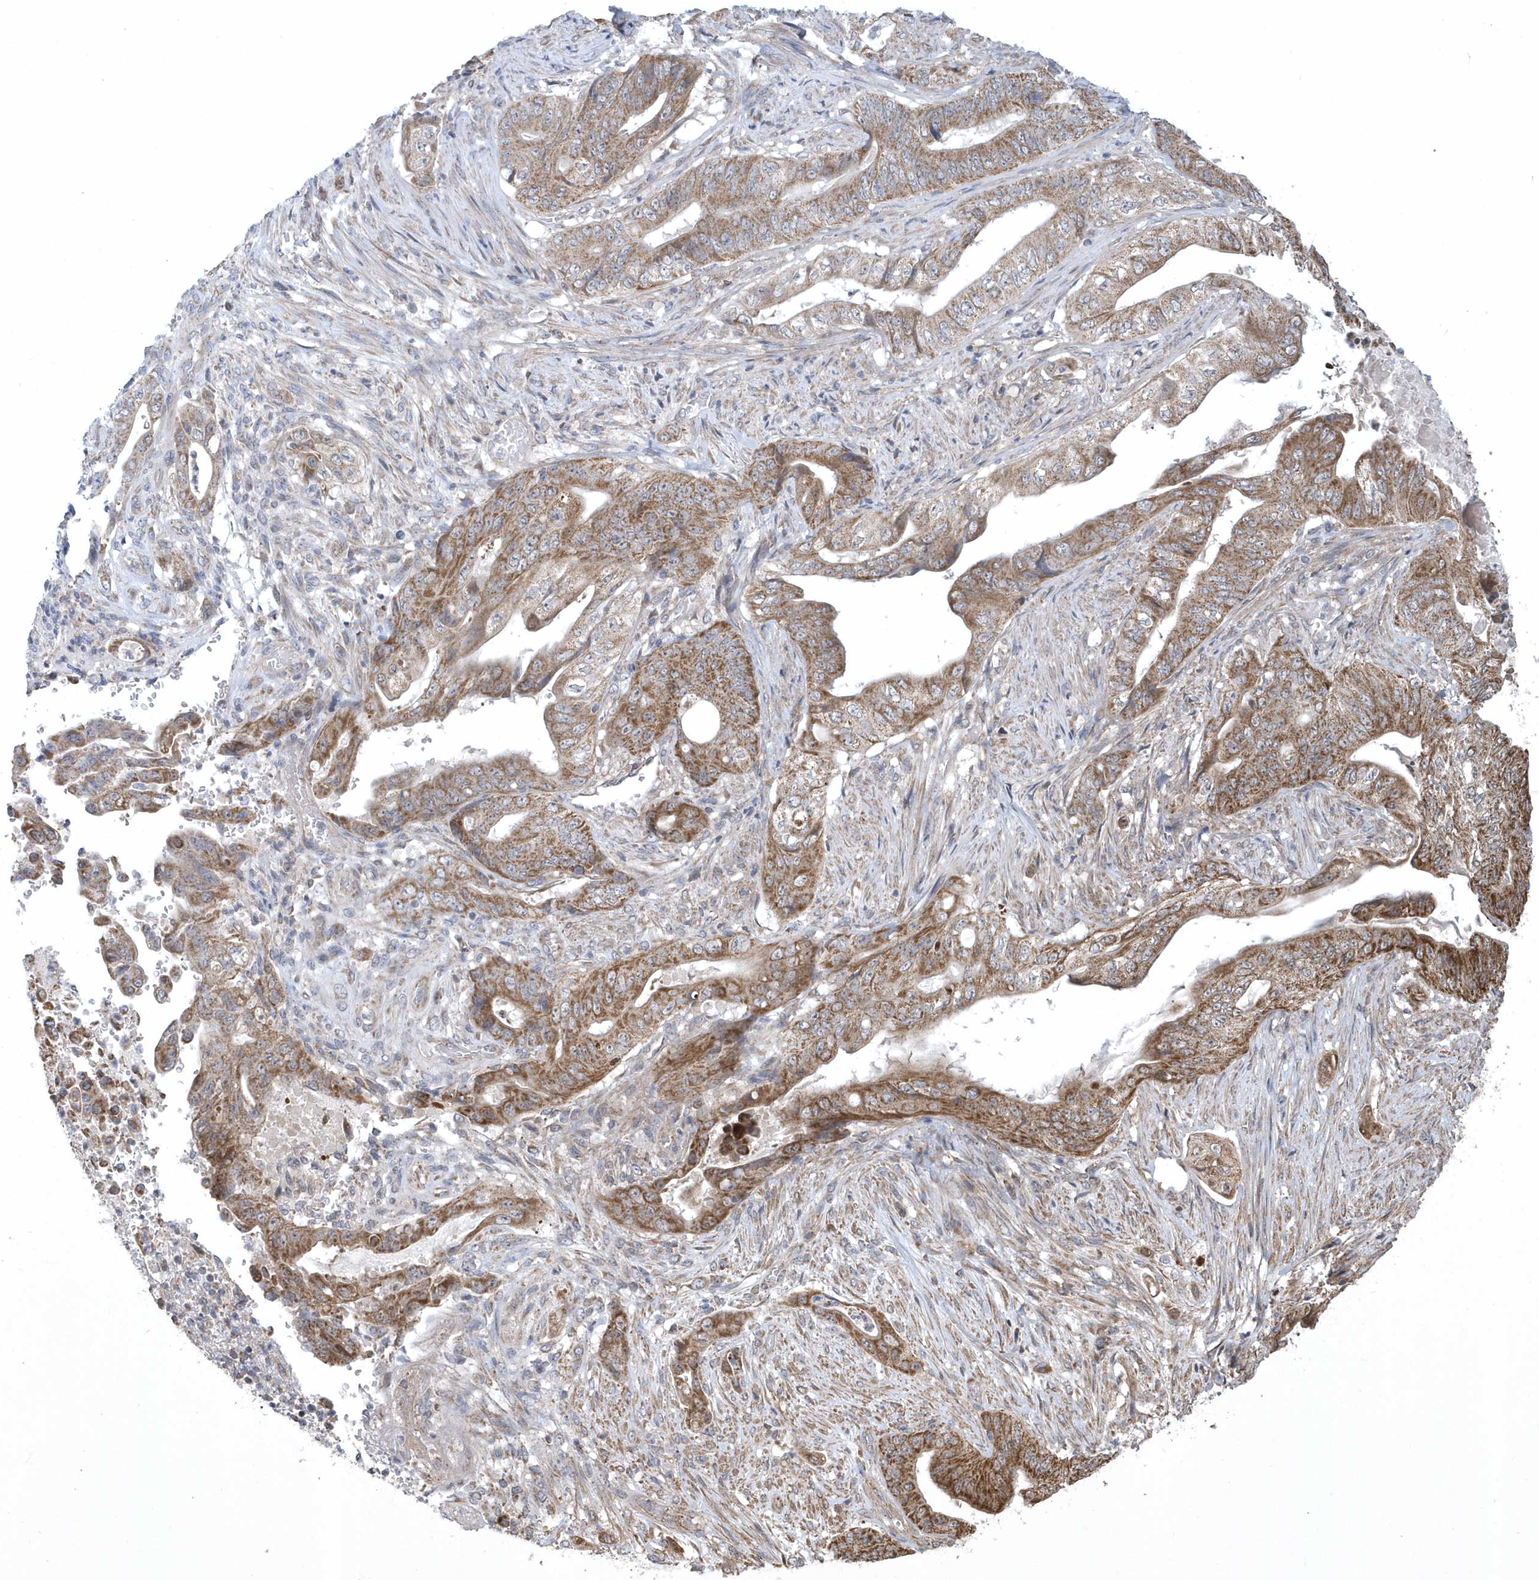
{"staining": {"intensity": "moderate", "quantity": ">75%", "location": "cytoplasmic/membranous"}, "tissue": "stomach cancer", "cell_type": "Tumor cells", "image_type": "cancer", "snomed": [{"axis": "morphology", "description": "Adenocarcinoma, NOS"}, {"axis": "topography", "description": "Stomach"}], "caption": "The micrograph displays staining of stomach cancer (adenocarcinoma), revealing moderate cytoplasmic/membranous protein positivity (brown color) within tumor cells.", "gene": "SLX9", "patient": {"sex": "female", "age": 73}}